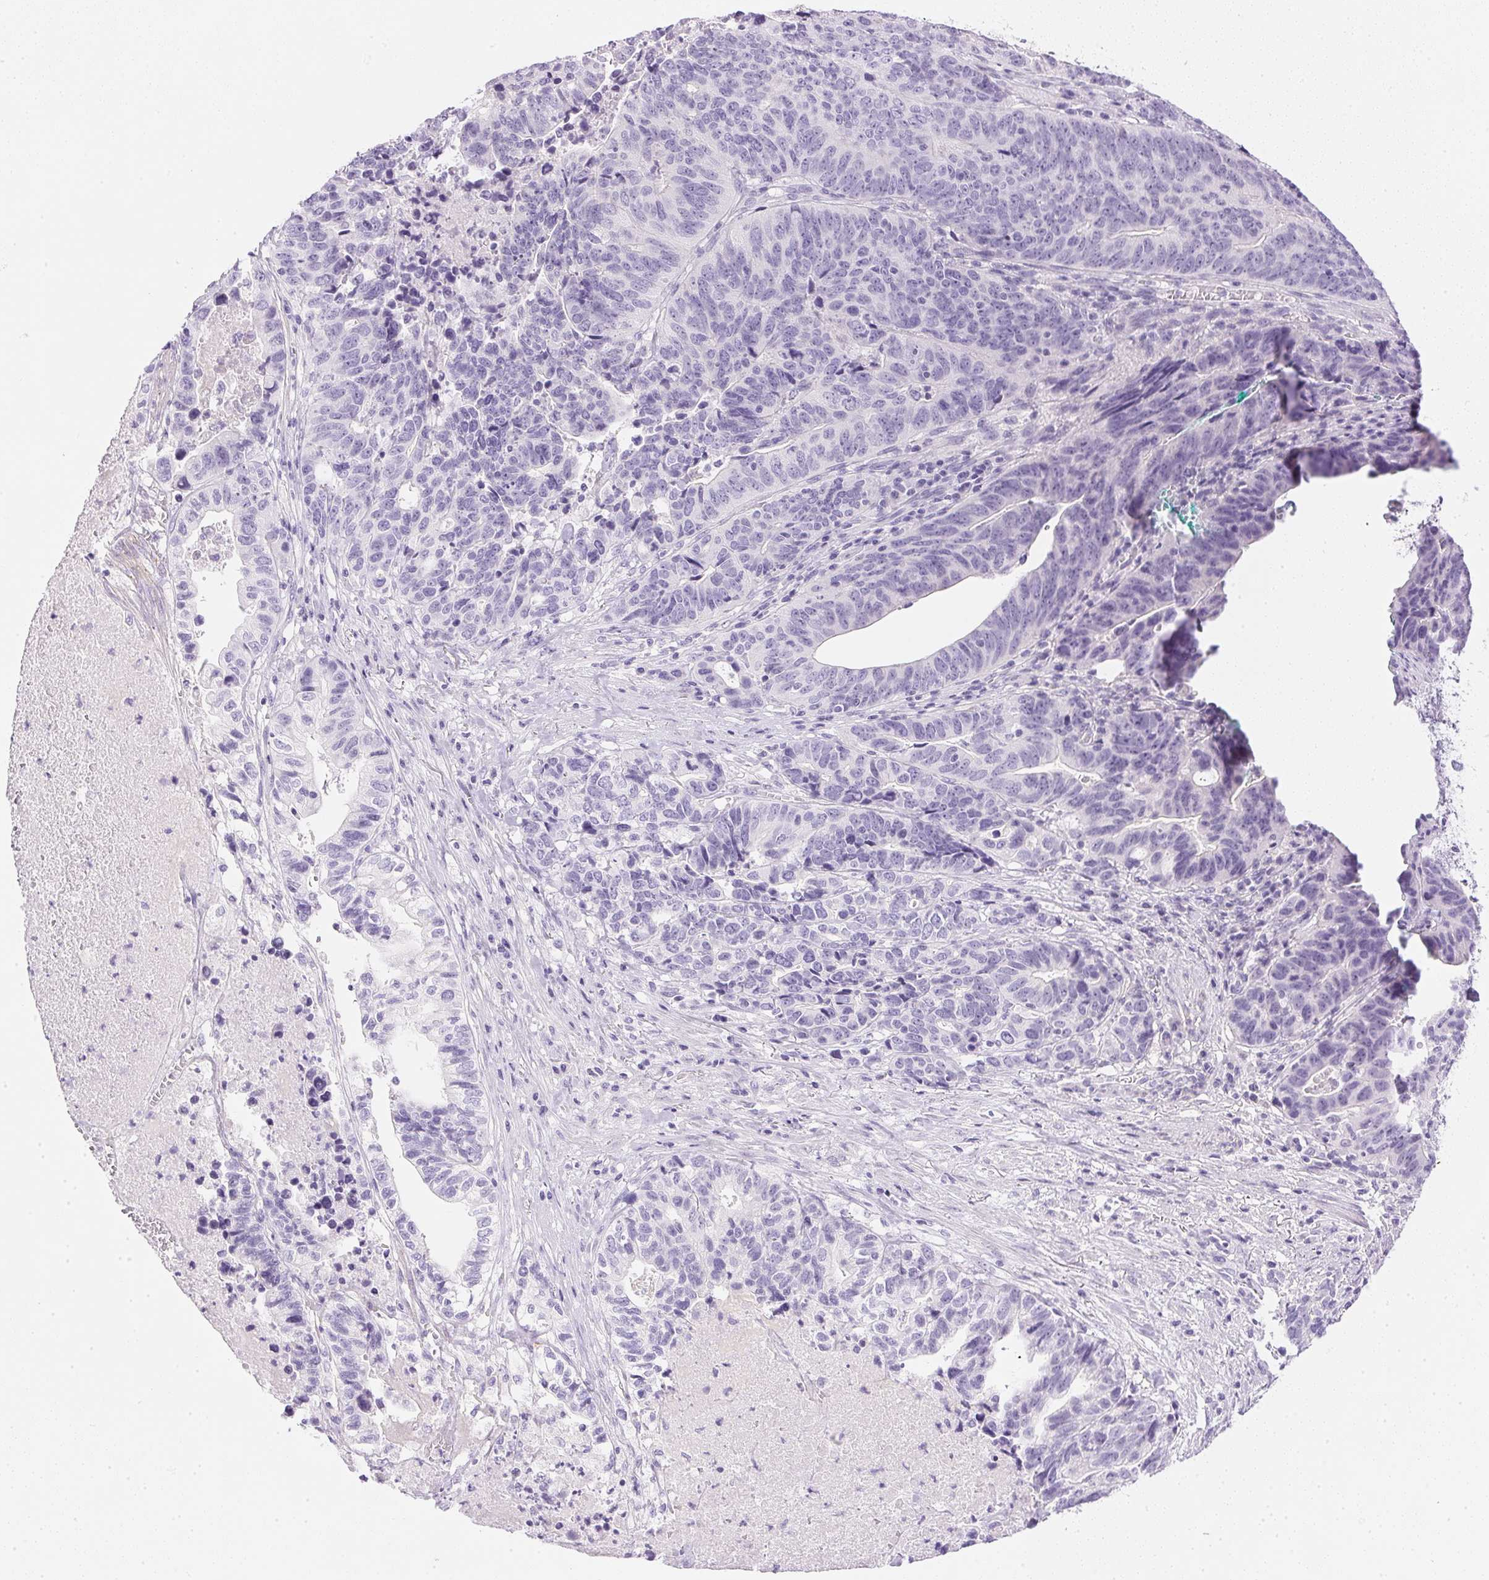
{"staining": {"intensity": "negative", "quantity": "none", "location": "none"}, "tissue": "stomach cancer", "cell_type": "Tumor cells", "image_type": "cancer", "snomed": [{"axis": "morphology", "description": "Adenocarcinoma, NOS"}, {"axis": "topography", "description": "Stomach, upper"}], "caption": "Adenocarcinoma (stomach) stained for a protein using IHC reveals no staining tumor cells.", "gene": "CTRL", "patient": {"sex": "female", "age": 67}}